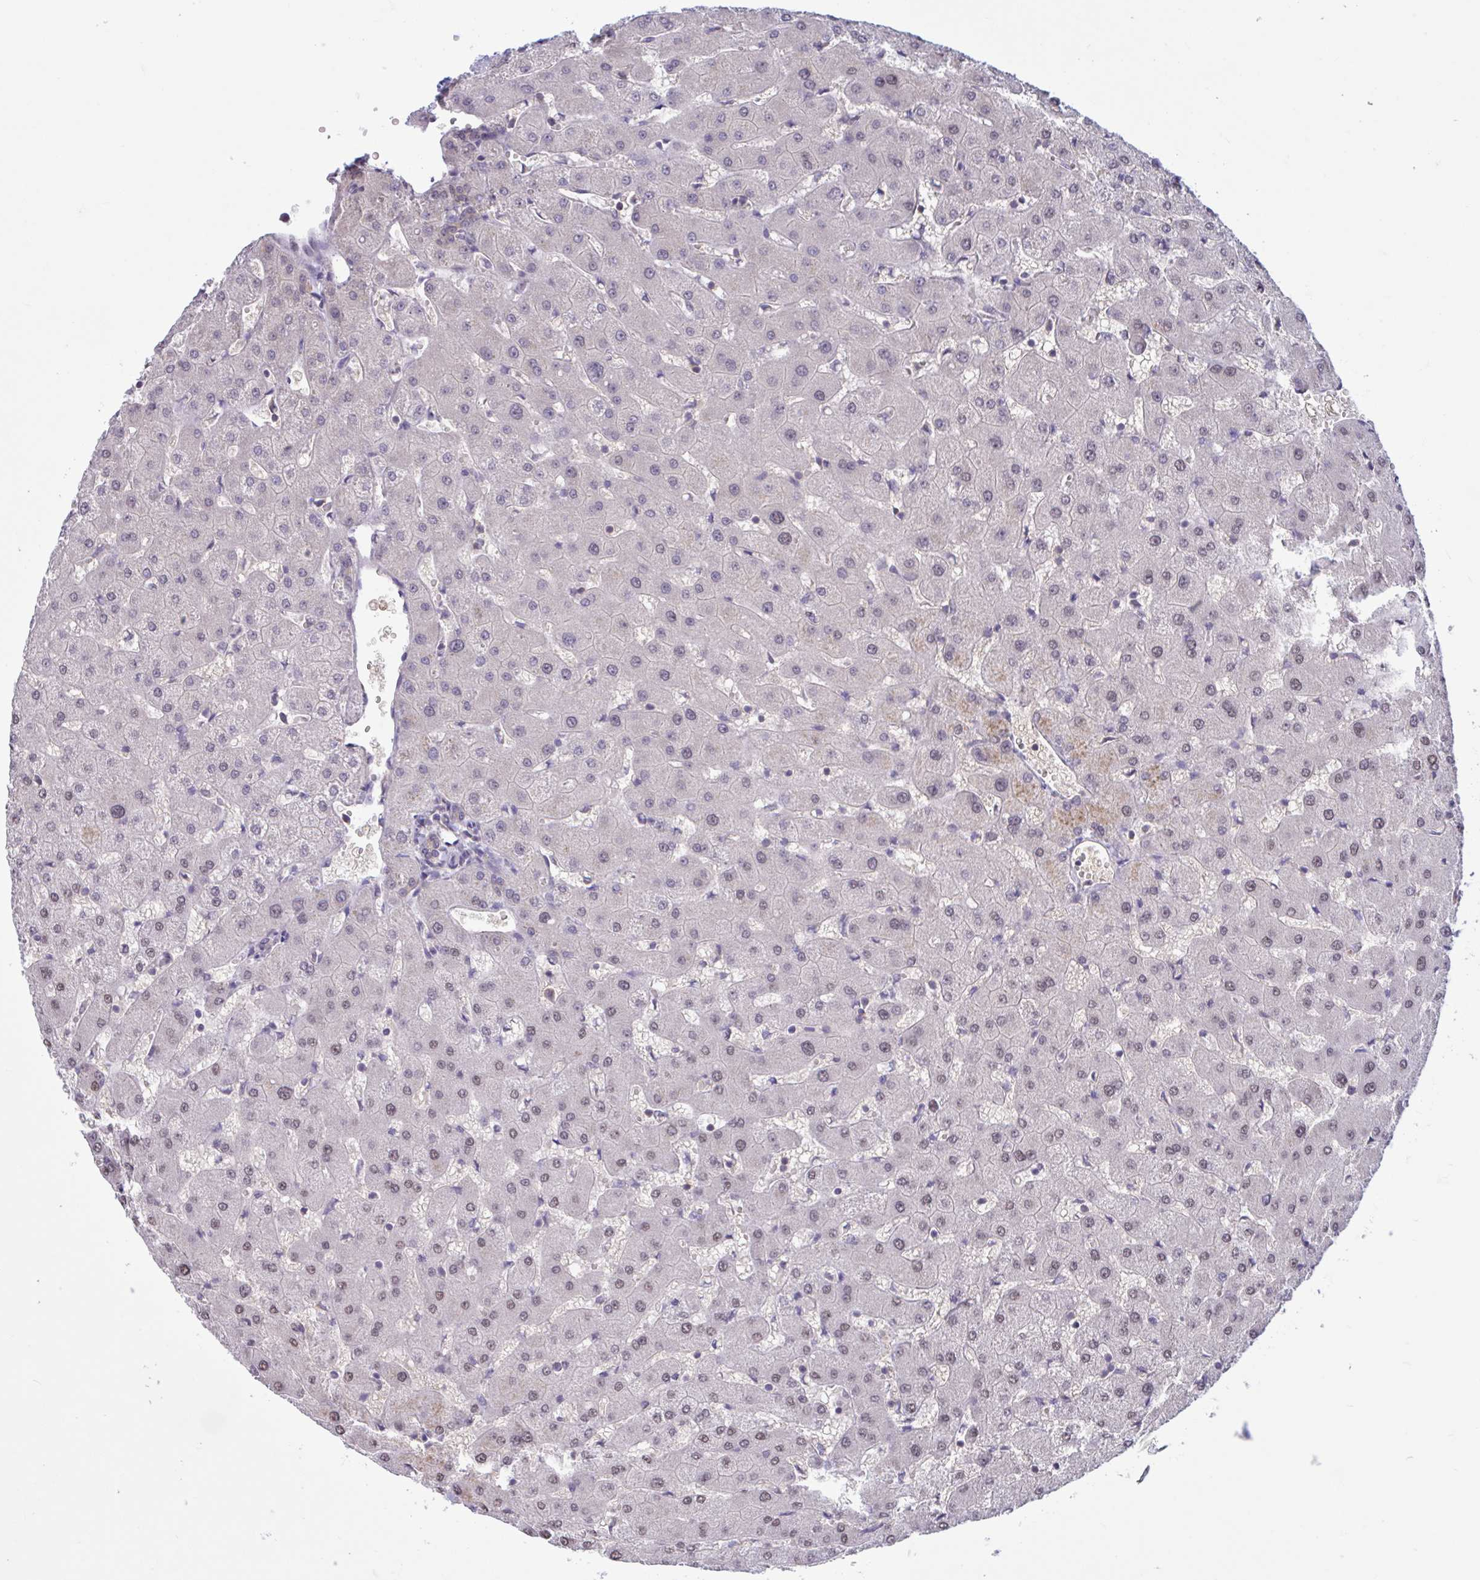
{"staining": {"intensity": "negative", "quantity": "none", "location": "none"}, "tissue": "liver", "cell_type": "Cholangiocytes", "image_type": "normal", "snomed": [{"axis": "morphology", "description": "Normal tissue, NOS"}, {"axis": "topography", "description": "Liver"}], "caption": "This photomicrograph is of normal liver stained with immunohistochemistry (IHC) to label a protein in brown with the nuclei are counter-stained blue. There is no positivity in cholangiocytes. (IHC, brightfield microscopy, high magnification).", "gene": "RBL1", "patient": {"sex": "female", "age": 63}}